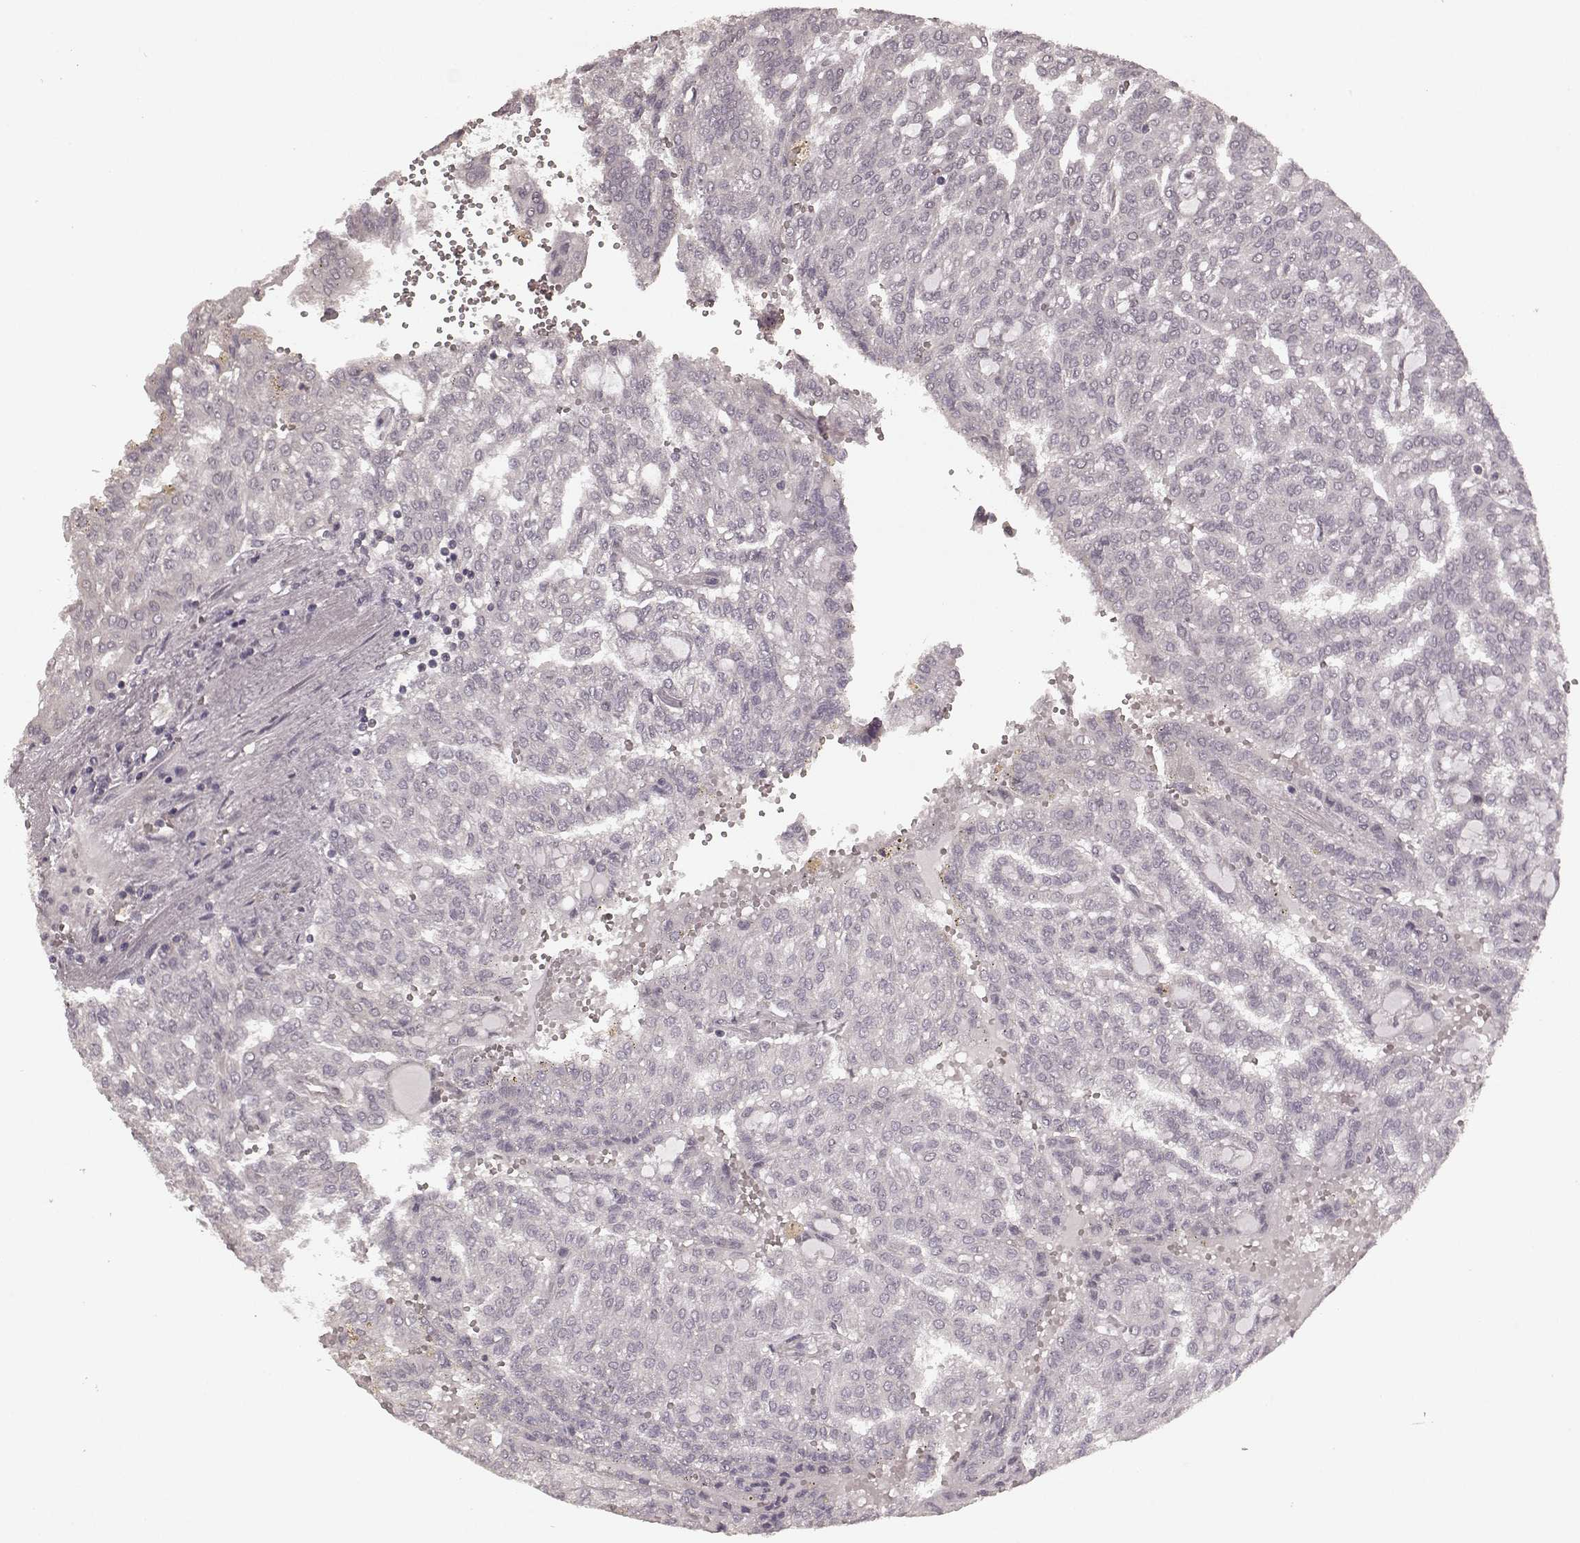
{"staining": {"intensity": "negative", "quantity": "none", "location": "none"}, "tissue": "renal cancer", "cell_type": "Tumor cells", "image_type": "cancer", "snomed": [{"axis": "morphology", "description": "Adenocarcinoma, NOS"}, {"axis": "topography", "description": "Kidney"}], "caption": "This is a photomicrograph of IHC staining of renal adenocarcinoma, which shows no expression in tumor cells. The staining is performed using DAB brown chromogen with nuclei counter-stained in using hematoxylin.", "gene": "PRKCE", "patient": {"sex": "male", "age": 63}}